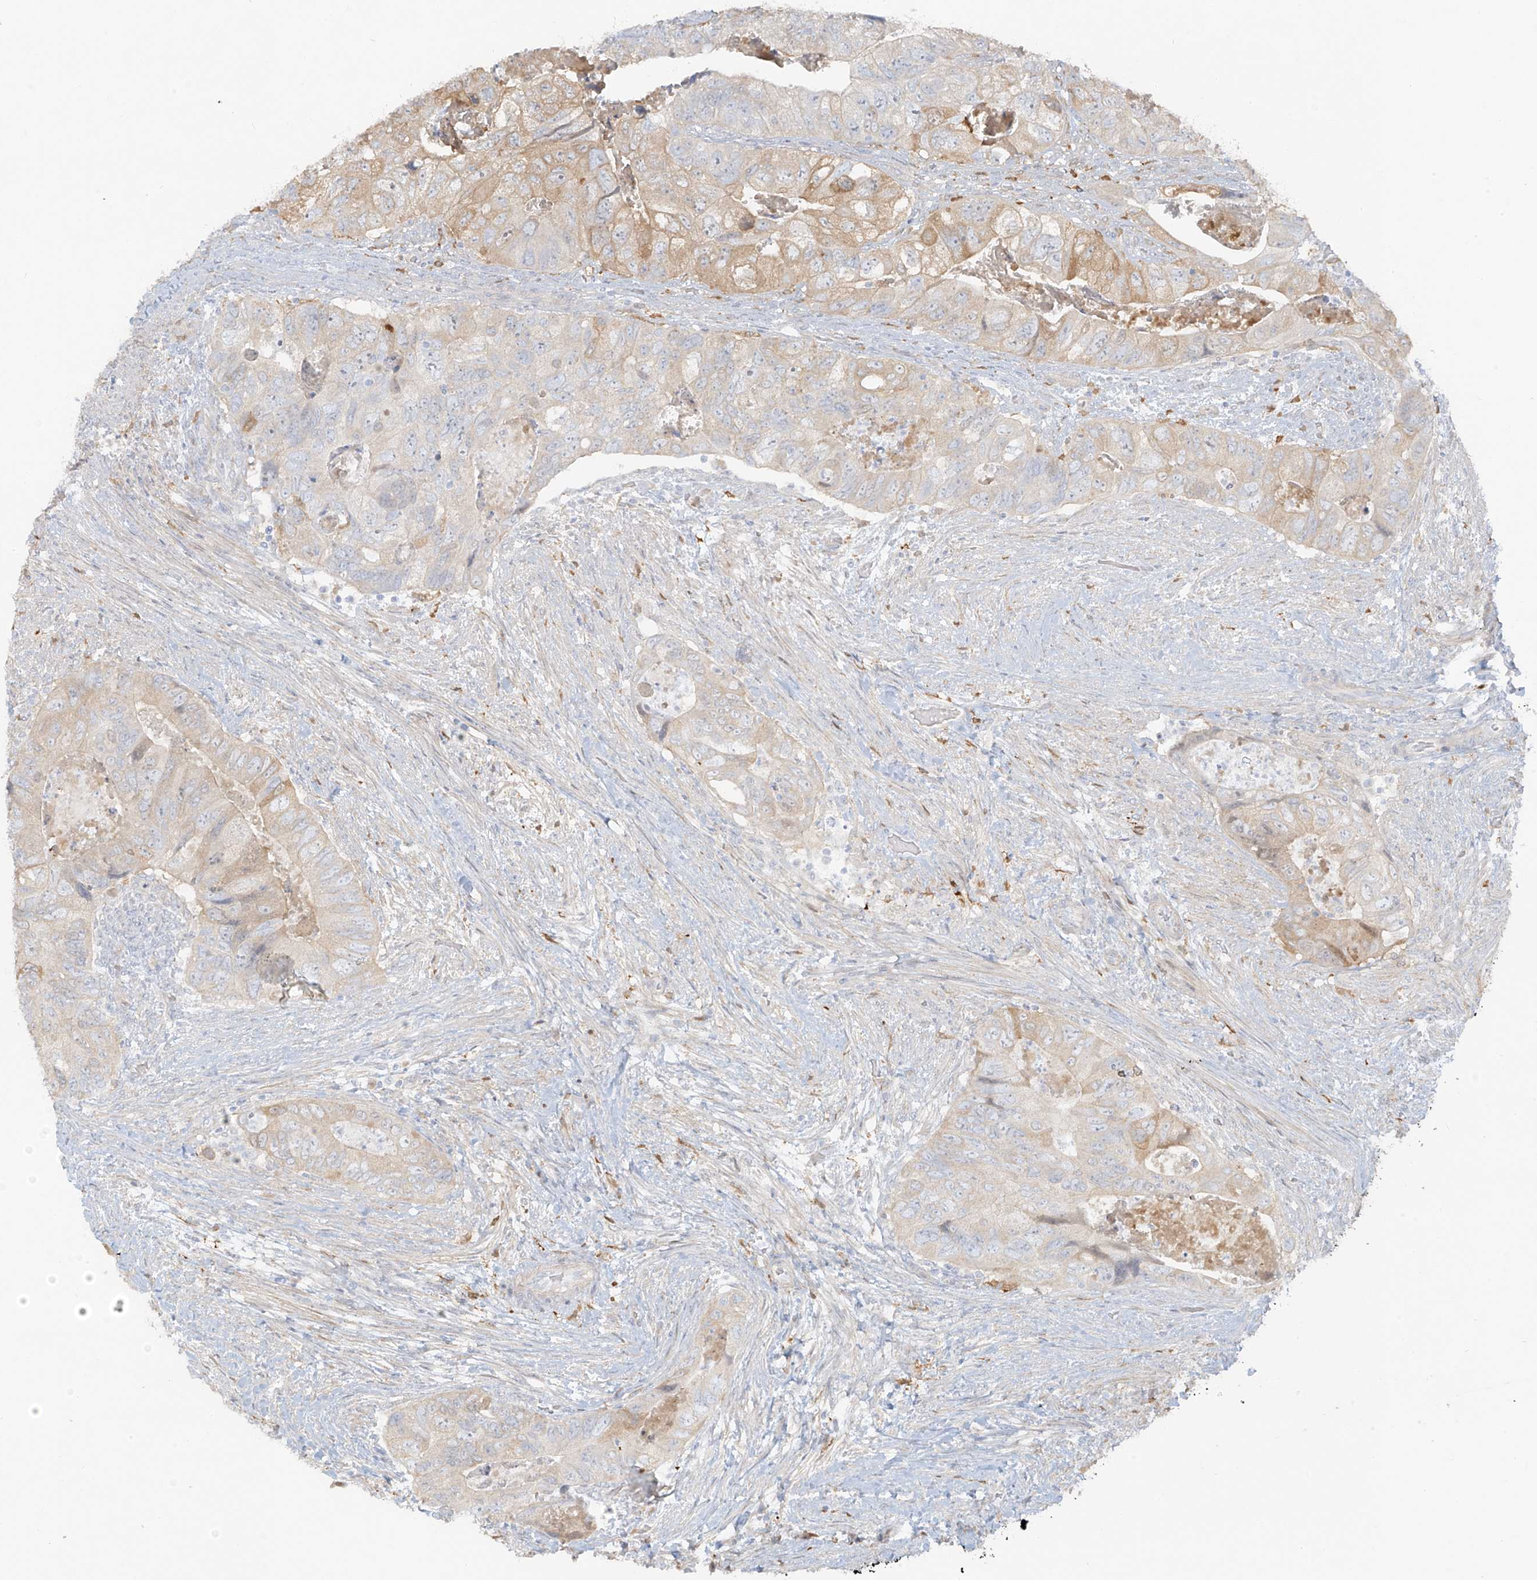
{"staining": {"intensity": "moderate", "quantity": "<25%", "location": "cytoplasmic/membranous"}, "tissue": "colorectal cancer", "cell_type": "Tumor cells", "image_type": "cancer", "snomed": [{"axis": "morphology", "description": "Adenocarcinoma, NOS"}, {"axis": "topography", "description": "Rectum"}], "caption": "A brown stain highlights moderate cytoplasmic/membranous expression of a protein in human adenocarcinoma (colorectal) tumor cells. The protein of interest is stained brown, and the nuclei are stained in blue (DAB IHC with brightfield microscopy, high magnification).", "gene": "UPK1B", "patient": {"sex": "male", "age": 63}}